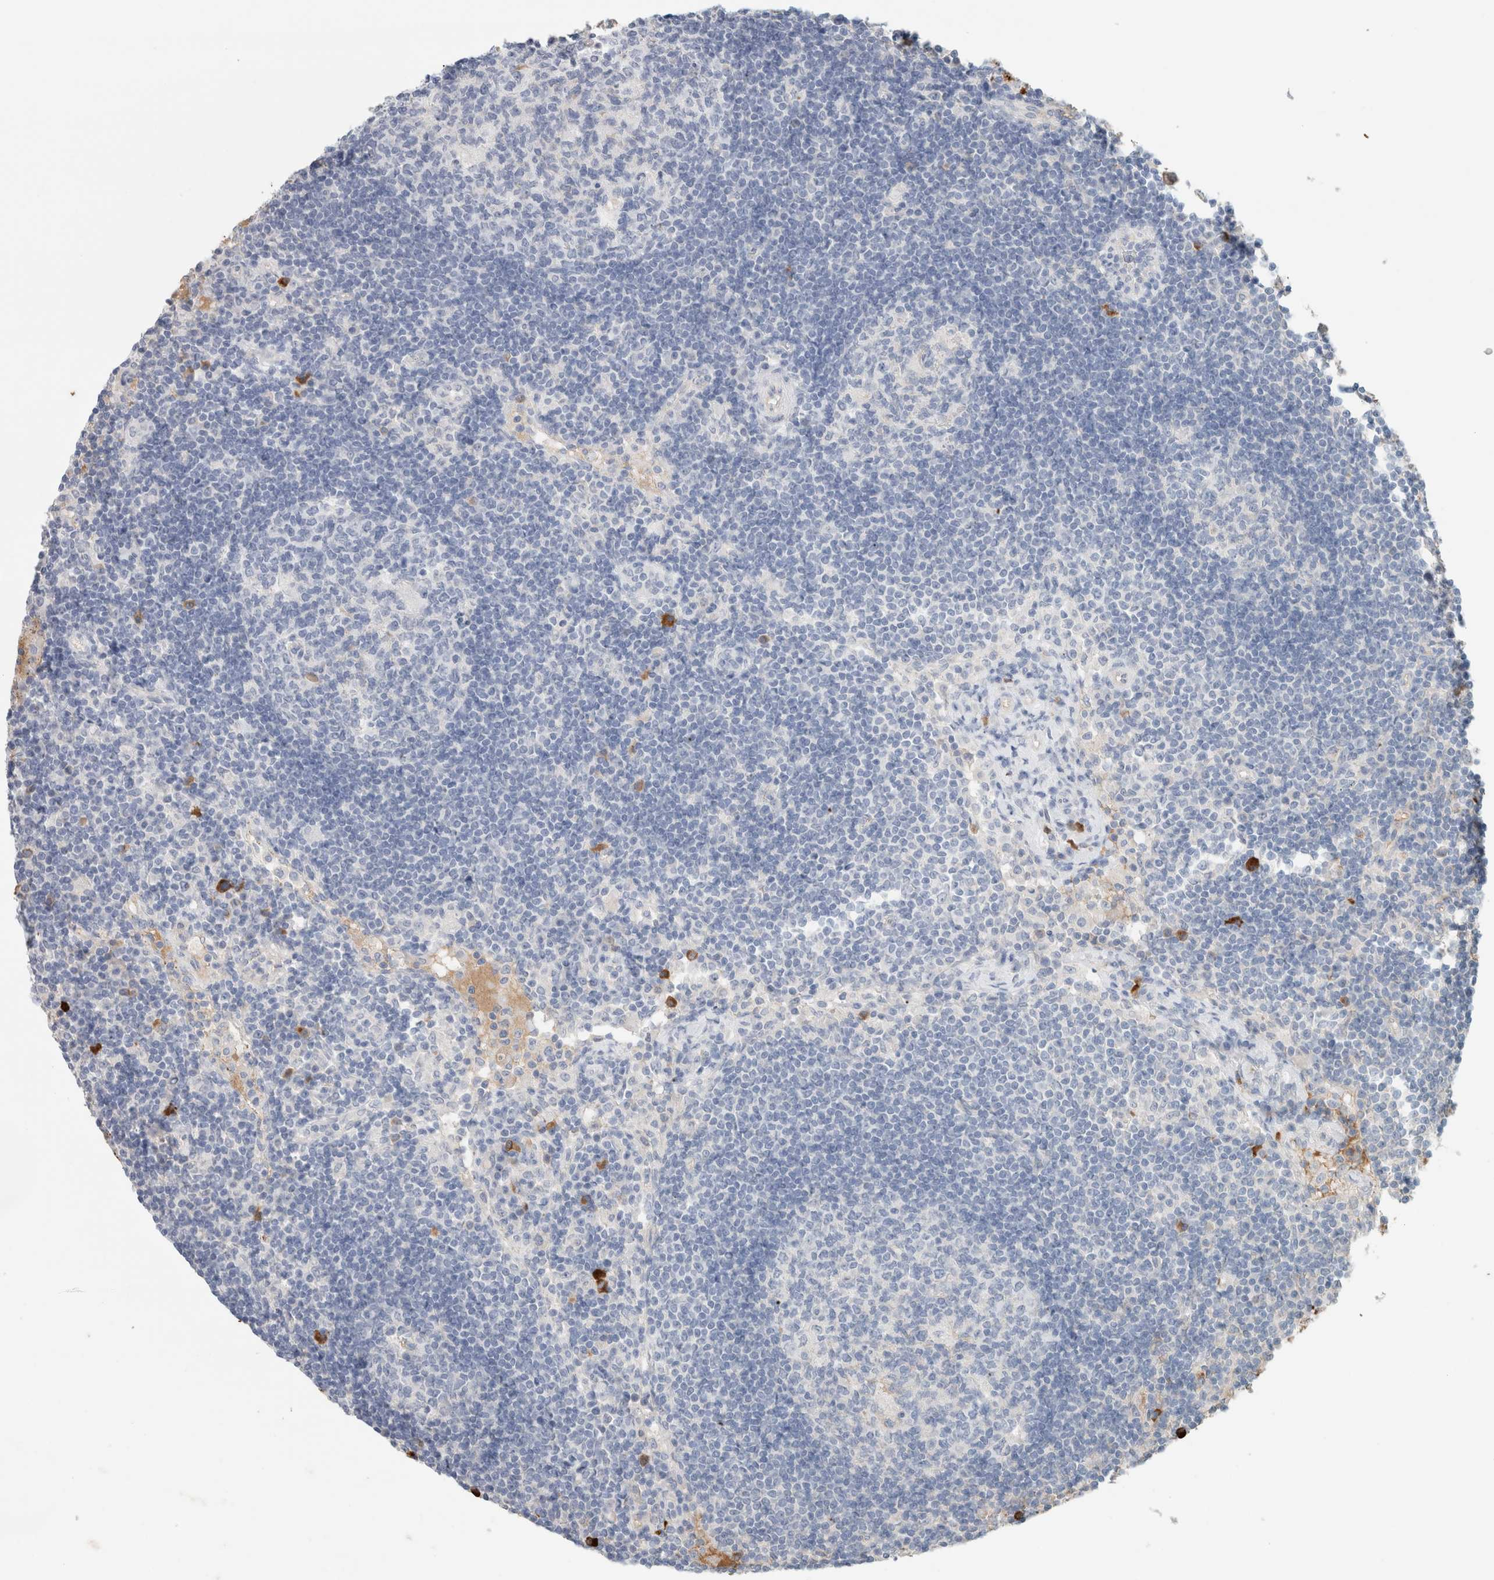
{"staining": {"intensity": "negative", "quantity": "none", "location": "none"}, "tissue": "lymph node", "cell_type": "Germinal center cells", "image_type": "normal", "snomed": [{"axis": "morphology", "description": "Normal tissue, NOS"}, {"axis": "topography", "description": "Lymph node"}], "caption": "An immunohistochemistry (IHC) histopathology image of normal lymph node is shown. There is no staining in germinal center cells of lymph node.", "gene": "IL6", "patient": {"sex": "female", "age": 53}}